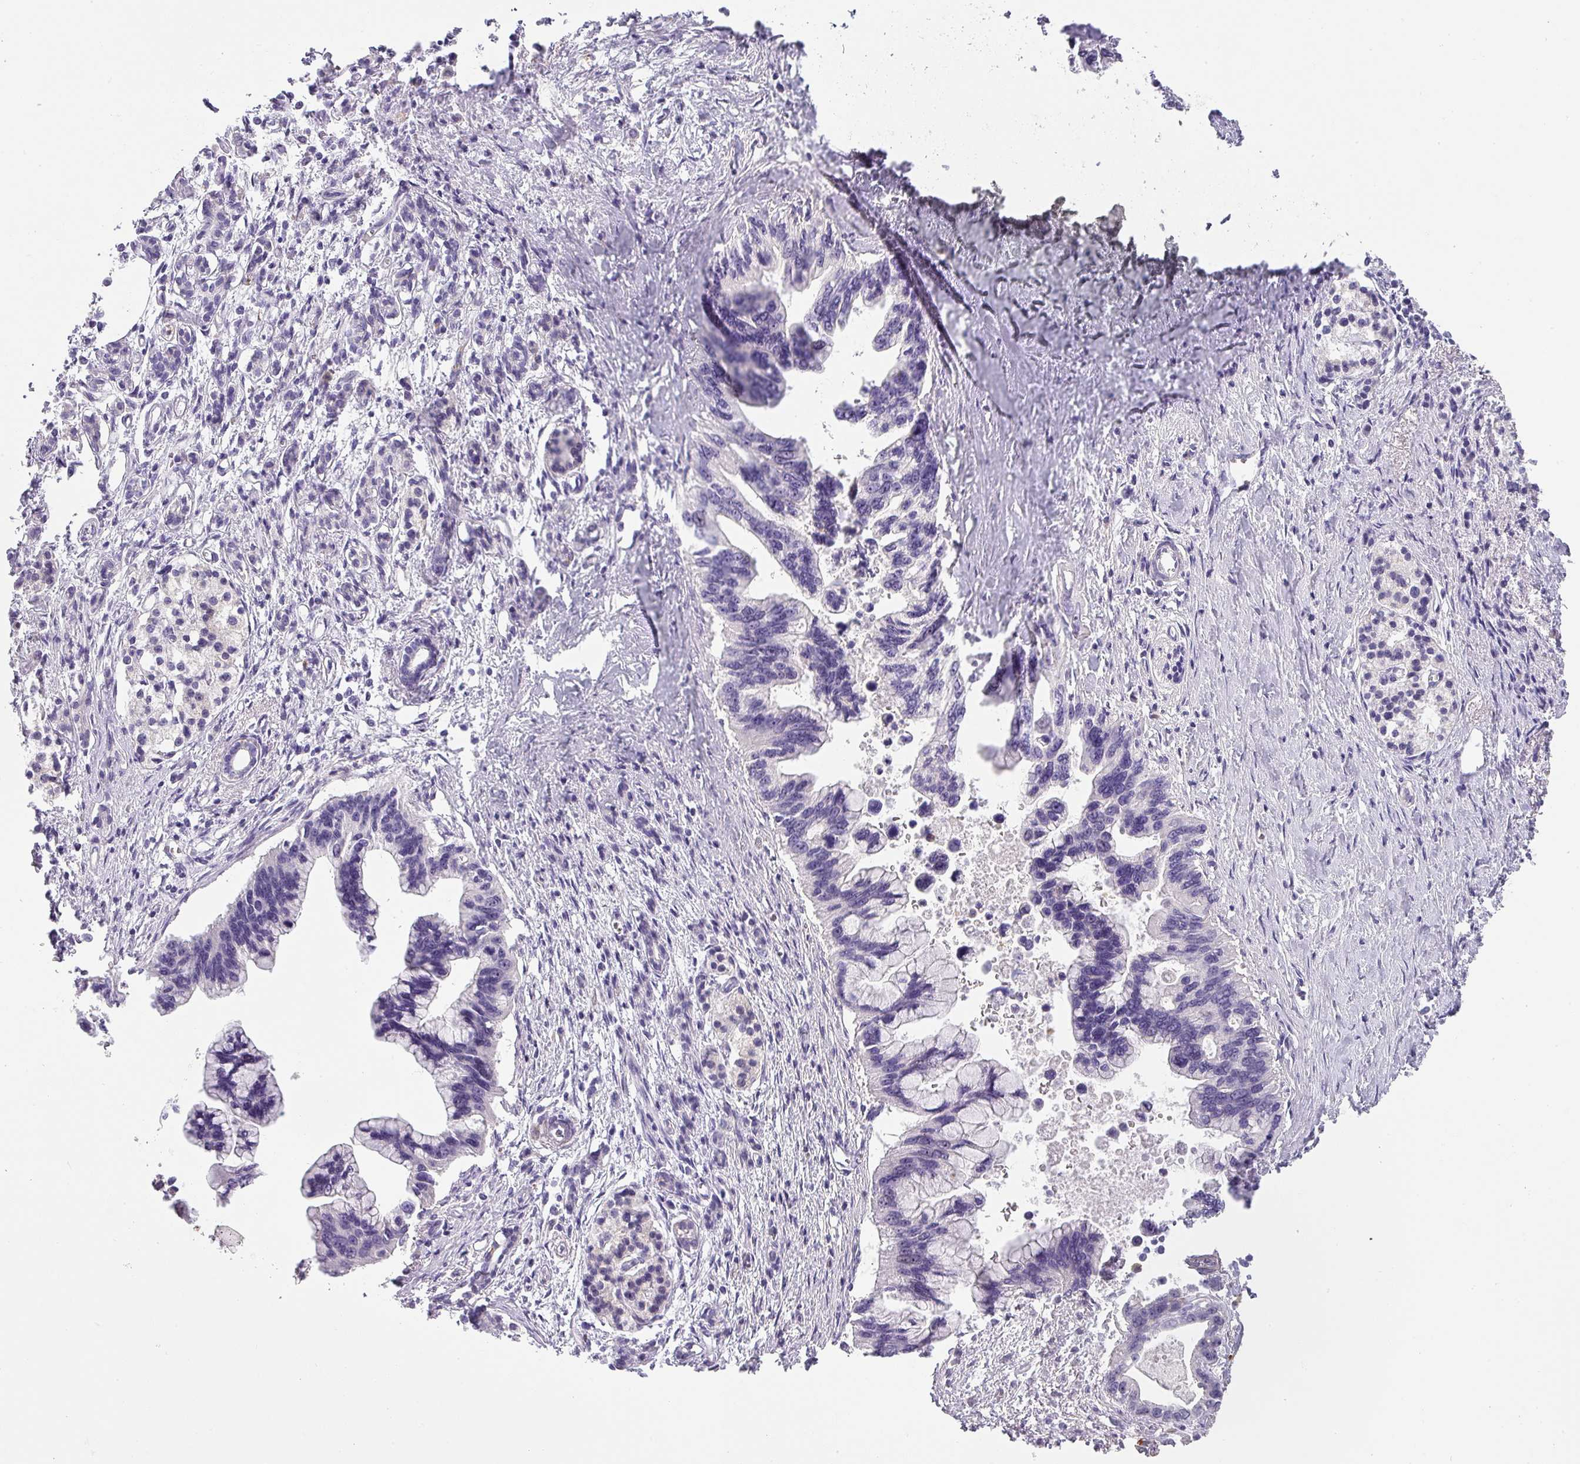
{"staining": {"intensity": "negative", "quantity": "none", "location": "none"}, "tissue": "pancreatic cancer", "cell_type": "Tumor cells", "image_type": "cancer", "snomed": [{"axis": "morphology", "description": "Adenocarcinoma, NOS"}, {"axis": "topography", "description": "Pancreas"}], "caption": "Micrograph shows no protein positivity in tumor cells of pancreatic cancer (adenocarcinoma) tissue.", "gene": "BTLA", "patient": {"sex": "female", "age": 83}}